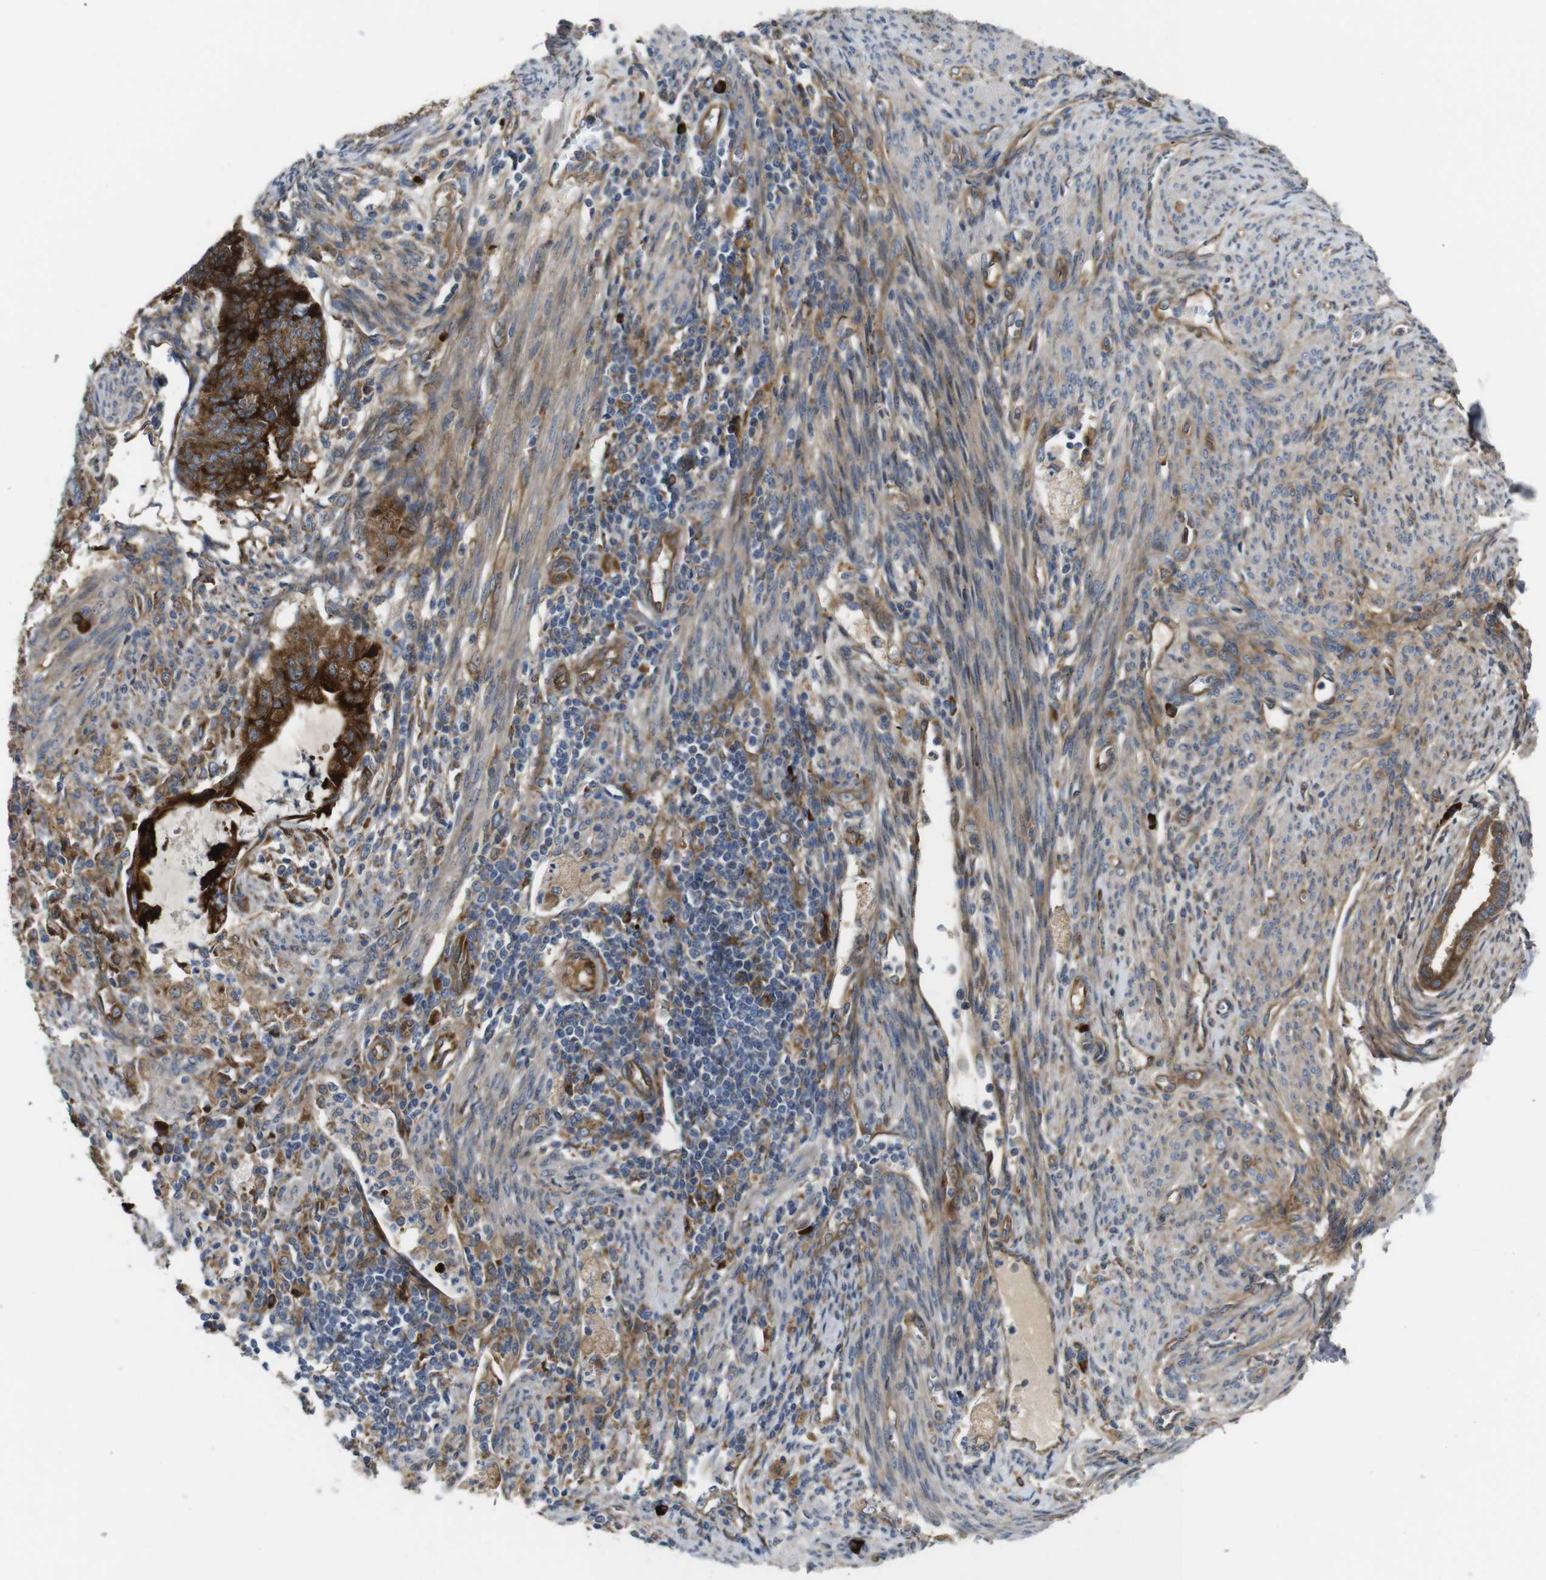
{"staining": {"intensity": "strong", "quantity": ">75%", "location": "cytoplasmic/membranous"}, "tissue": "cervical cancer", "cell_type": "Tumor cells", "image_type": "cancer", "snomed": [{"axis": "morphology", "description": "Normal tissue, NOS"}, {"axis": "morphology", "description": "Adenocarcinoma, NOS"}, {"axis": "topography", "description": "Cervix"}, {"axis": "topography", "description": "Endometrium"}], "caption": "This photomicrograph reveals IHC staining of cervical adenocarcinoma, with high strong cytoplasmic/membranous positivity in approximately >75% of tumor cells.", "gene": "UBE2G2", "patient": {"sex": "female", "age": 86}}